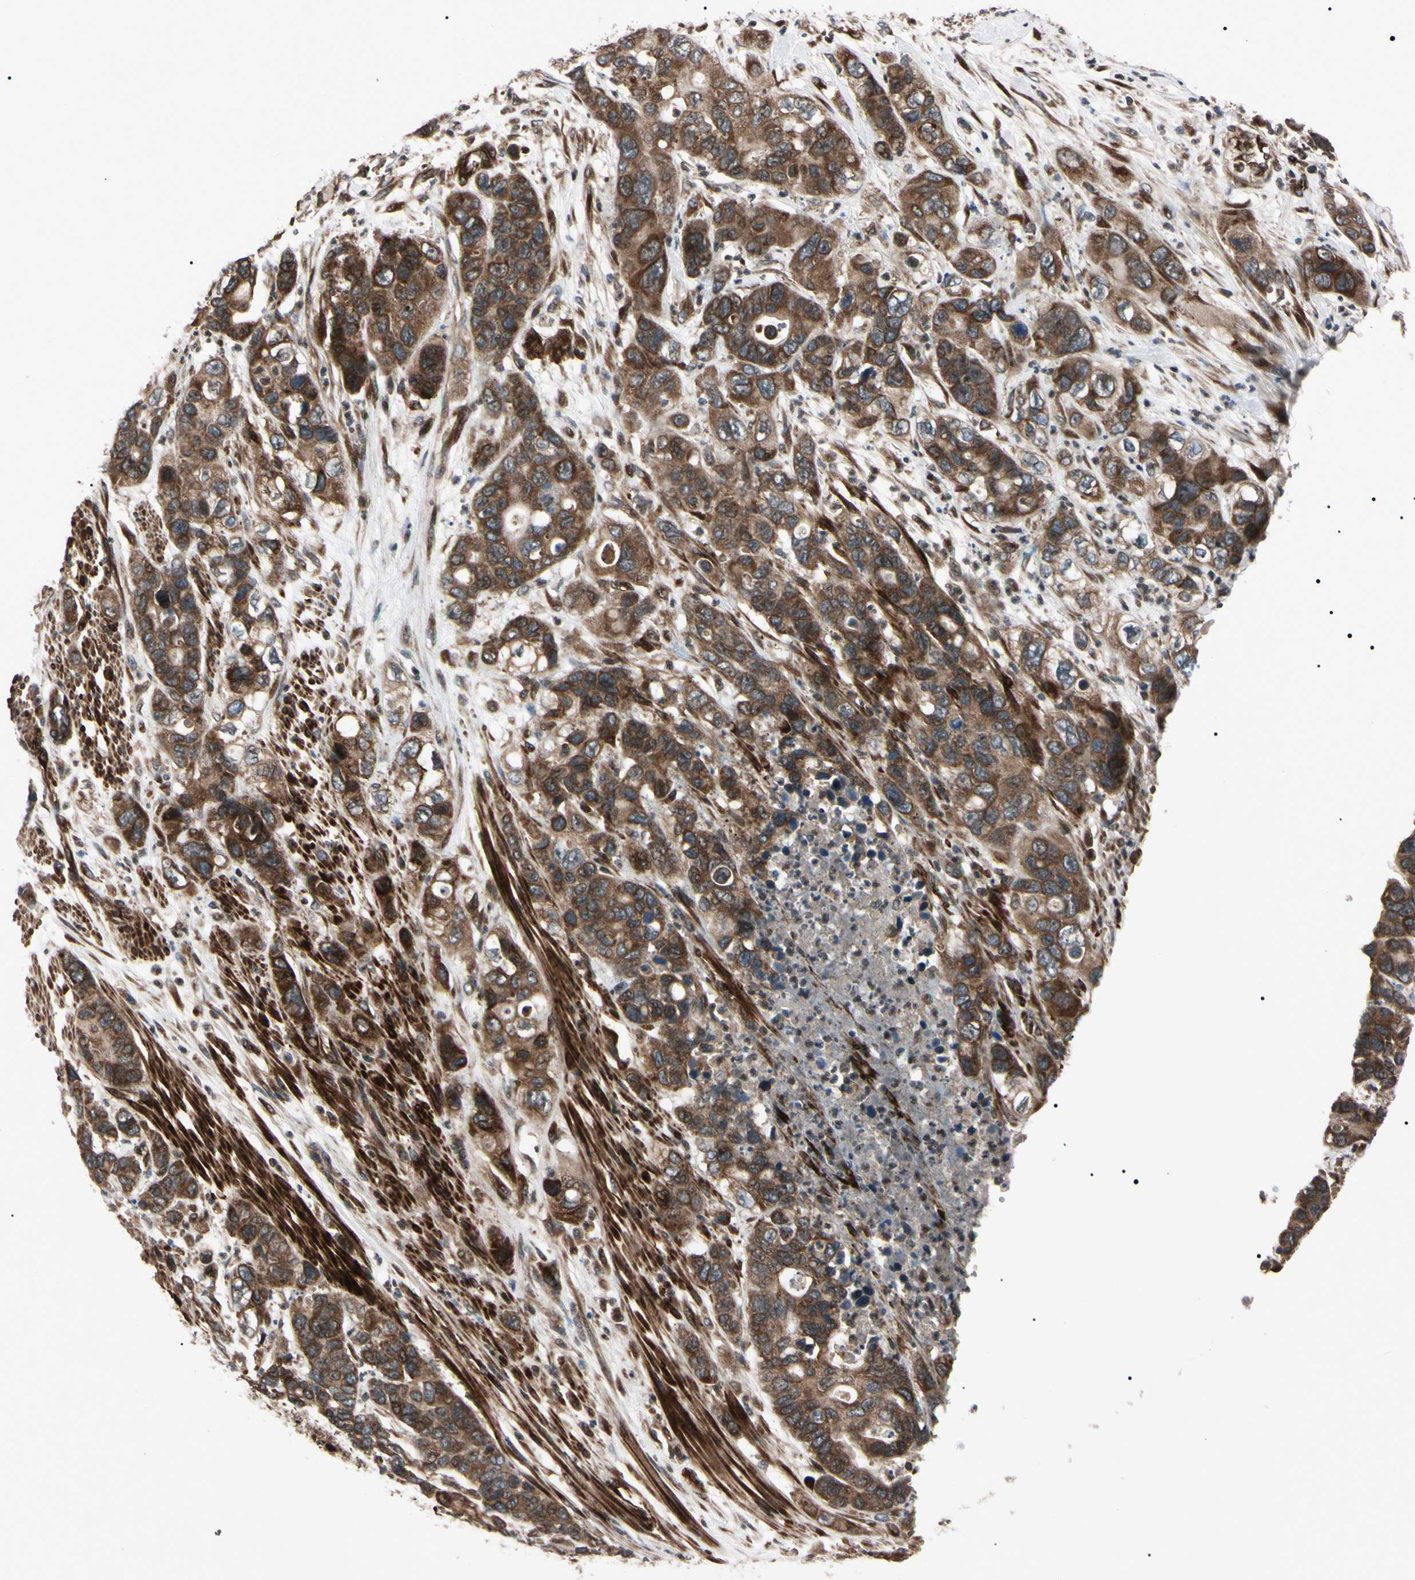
{"staining": {"intensity": "strong", "quantity": ">75%", "location": "cytoplasmic/membranous"}, "tissue": "pancreatic cancer", "cell_type": "Tumor cells", "image_type": "cancer", "snomed": [{"axis": "morphology", "description": "Adenocarcinoma, NOS"}, {"axis": "topography", "description": "Pancreas"}], "caption": "This is an image of immunohistochemistry (IHC) staining of pancreatic cancer, which shows strong positivity in the cytoplasmic/membranous of tumor cells.", "gene": "GUCY1B1", "patient": {"sex": "female", "age": 71}}